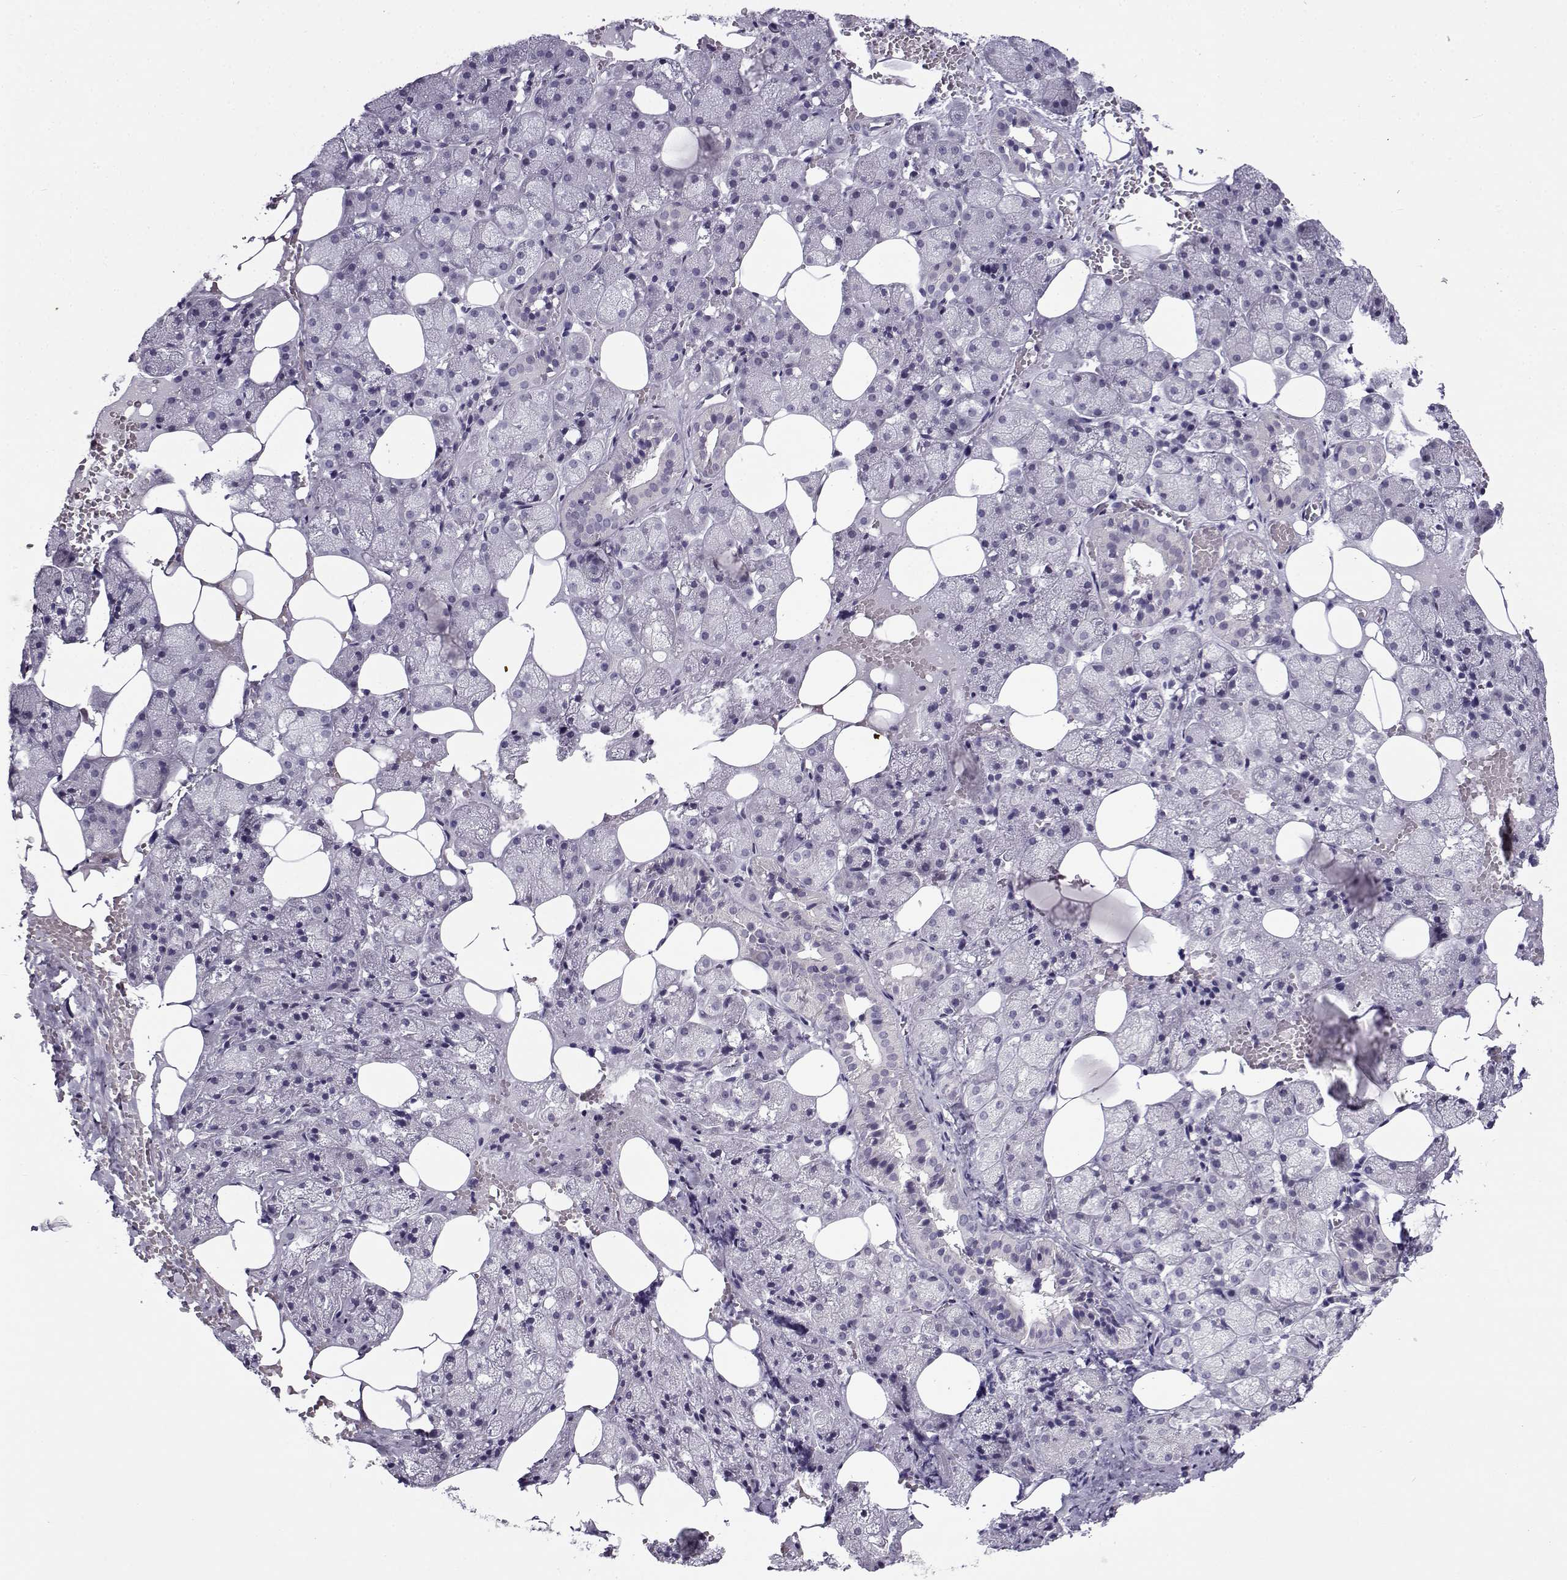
{"staining": {"intensity": "negative", "quantity": "none", "location": "none"}, "tissue": "salivary gland", "cell_type": "Glandular cells", "image_type": "normal", "snomed": [{"axis": "morphology", "description": "Normal tissue, NOS"}, {"axis": "topography", "description": "Salivary gland"}], "caption": "DAB immunohistochemical staining of benign human salivary gland reveals no significant staining in glandular cells.", "gene": "TEX55", "patient": {"sex": "male", "age": 38}}